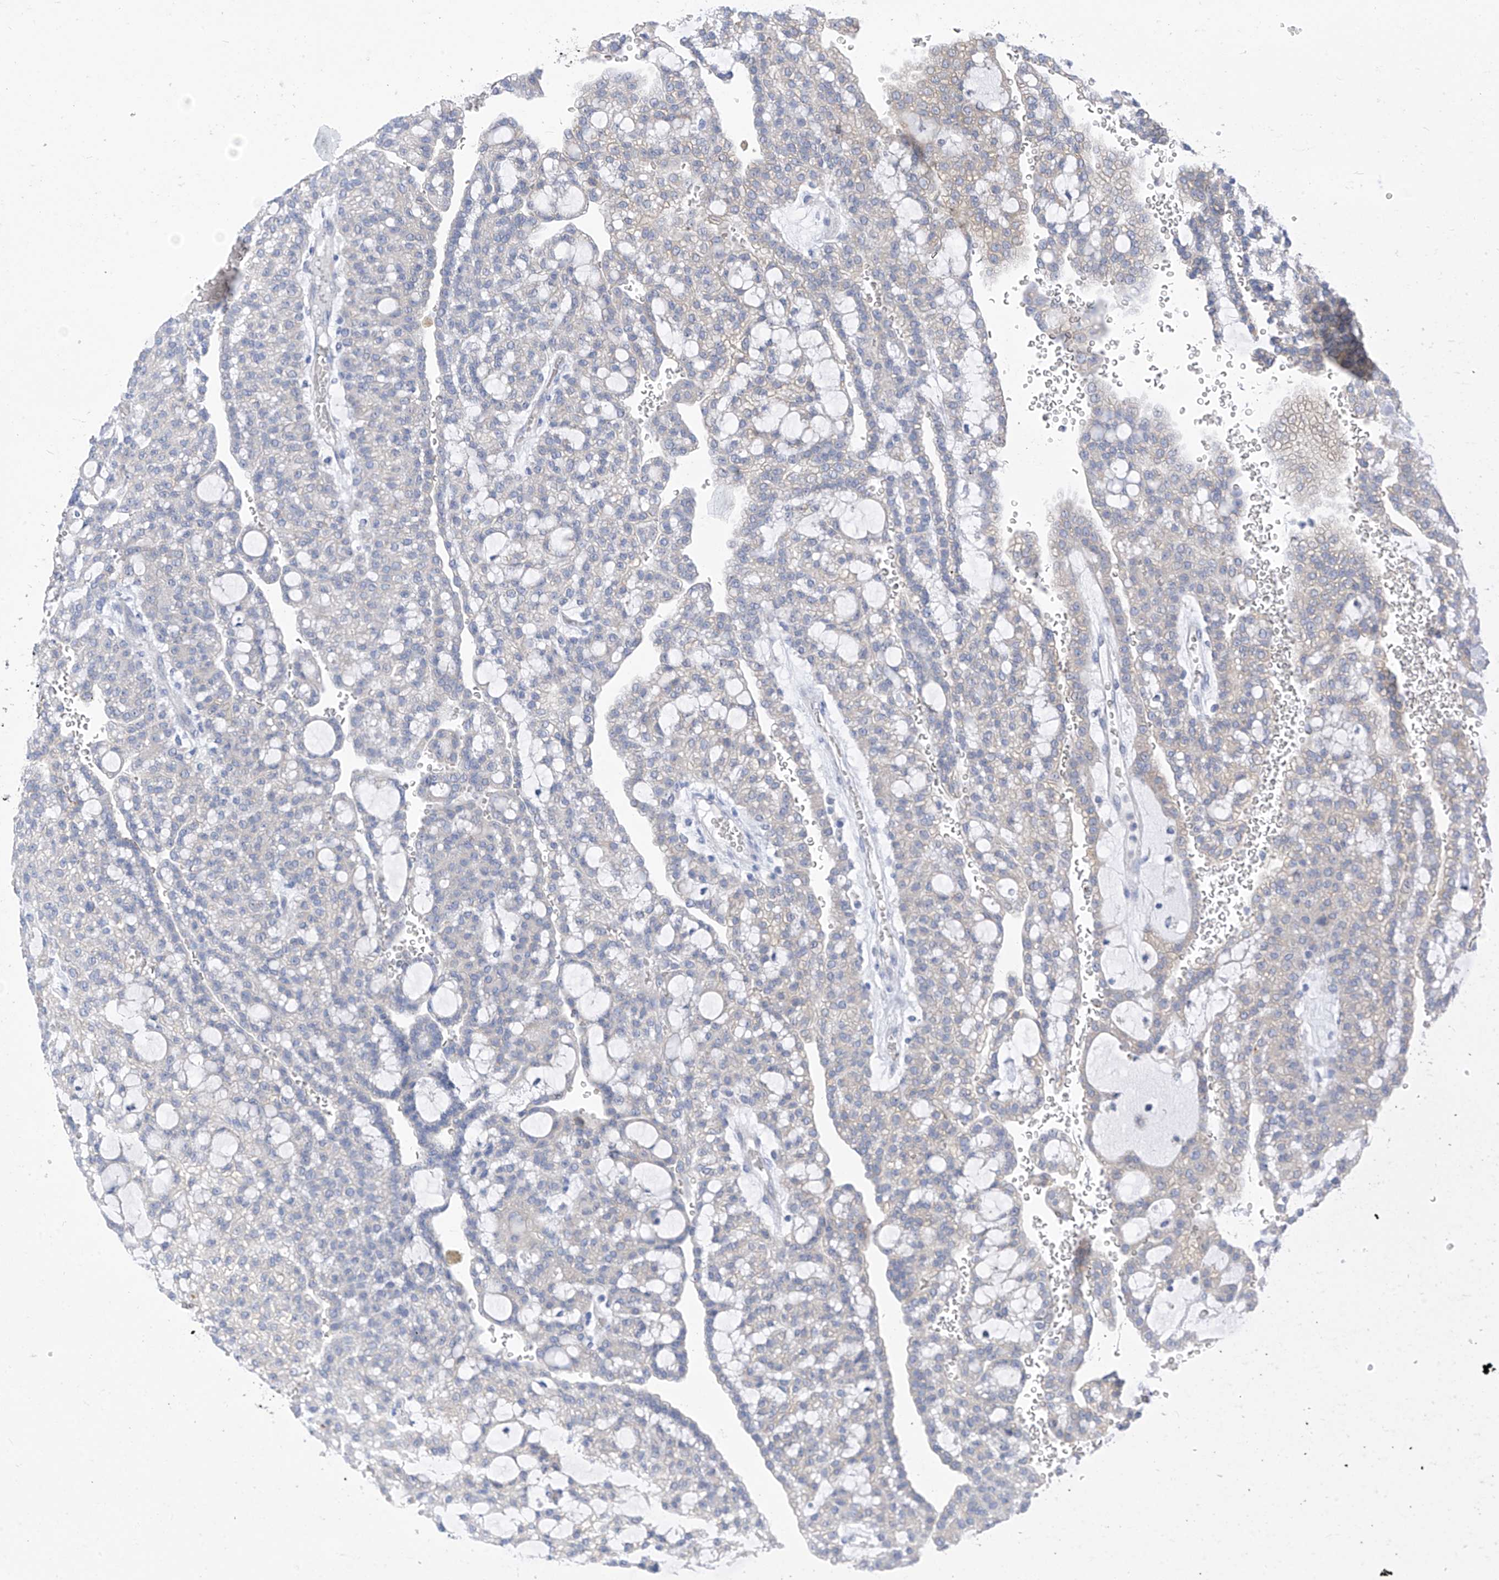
{"staining": {"intensity": "negative", "quantity": "none", "location": "none"}, "tissue": "renal cancer", "cell_type": "Tumor cells", "image_type": "cancer", "snomed": [{"axis": "morphology", "description": "Adenocarcinoma, NOS"}, {"axis": "topography", "description": "Kidney"}], "caption": "Immunohistochemical staining of renal adenocarcinoma demonstrates no significant expression in tumor cells.", "gene": "LDAH", "patient": {"sex": "male", "age": 63}}